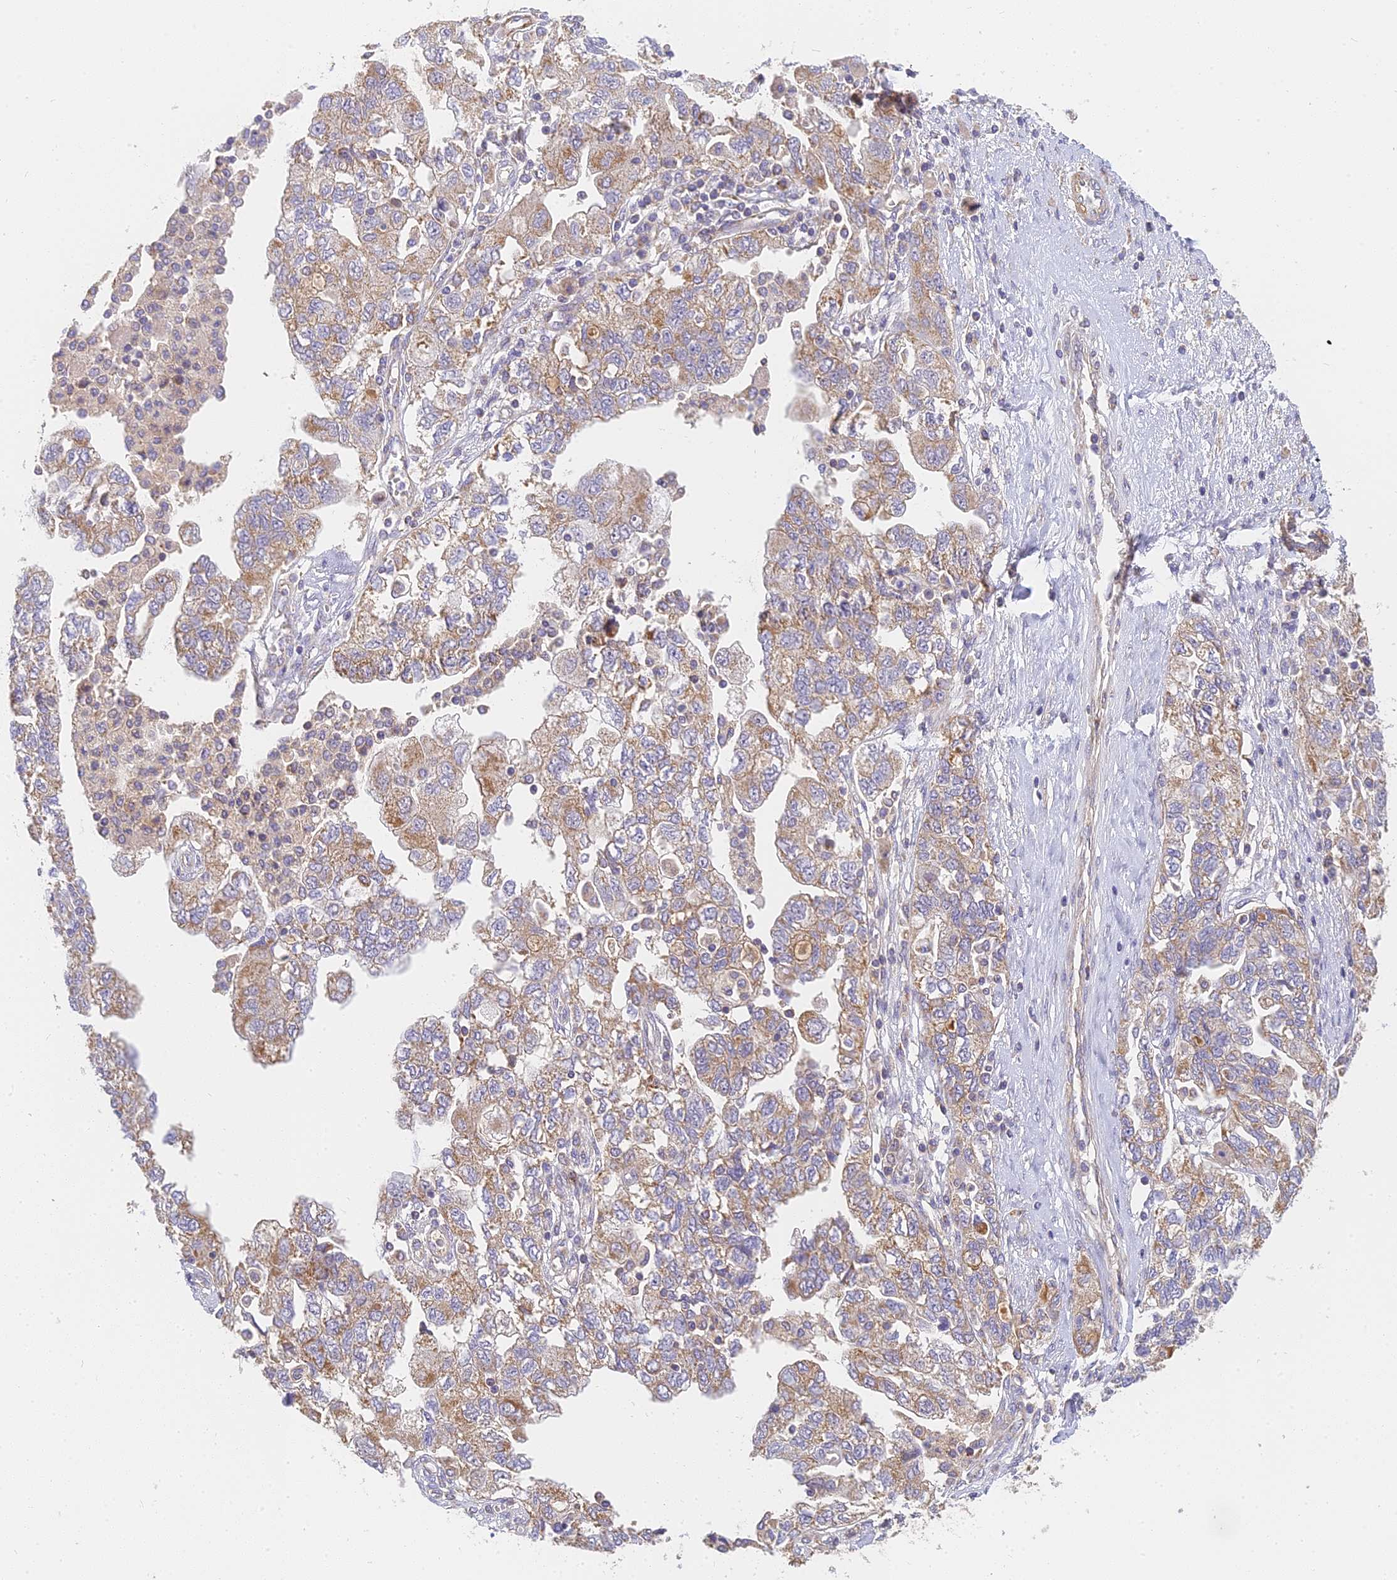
{"staining": {"intensity": "weak", "quantity": ">75%", "location": "cytoplasmic/membranous"}, "tissue": "ovarian cancer", "cell_type": "Tumor cells", "image_type": "cancer", "snomed": [{"axis": "morphology", "description": "Carcinoma, NOS"}, {"axis": "morphology", "description": "Cystadenocarcinoma, serous, NOS"}, {"axis": "topography", "description": "Ovary"}], "caption": "The photomicrograph exhibits a brown stain indicating the presence of a protein in the cytoplasmic/membranous of tumor cells in carcinoma (ovarian).", "gene": "MRPL15", "patient": {"sex": "female", "age": 69}}